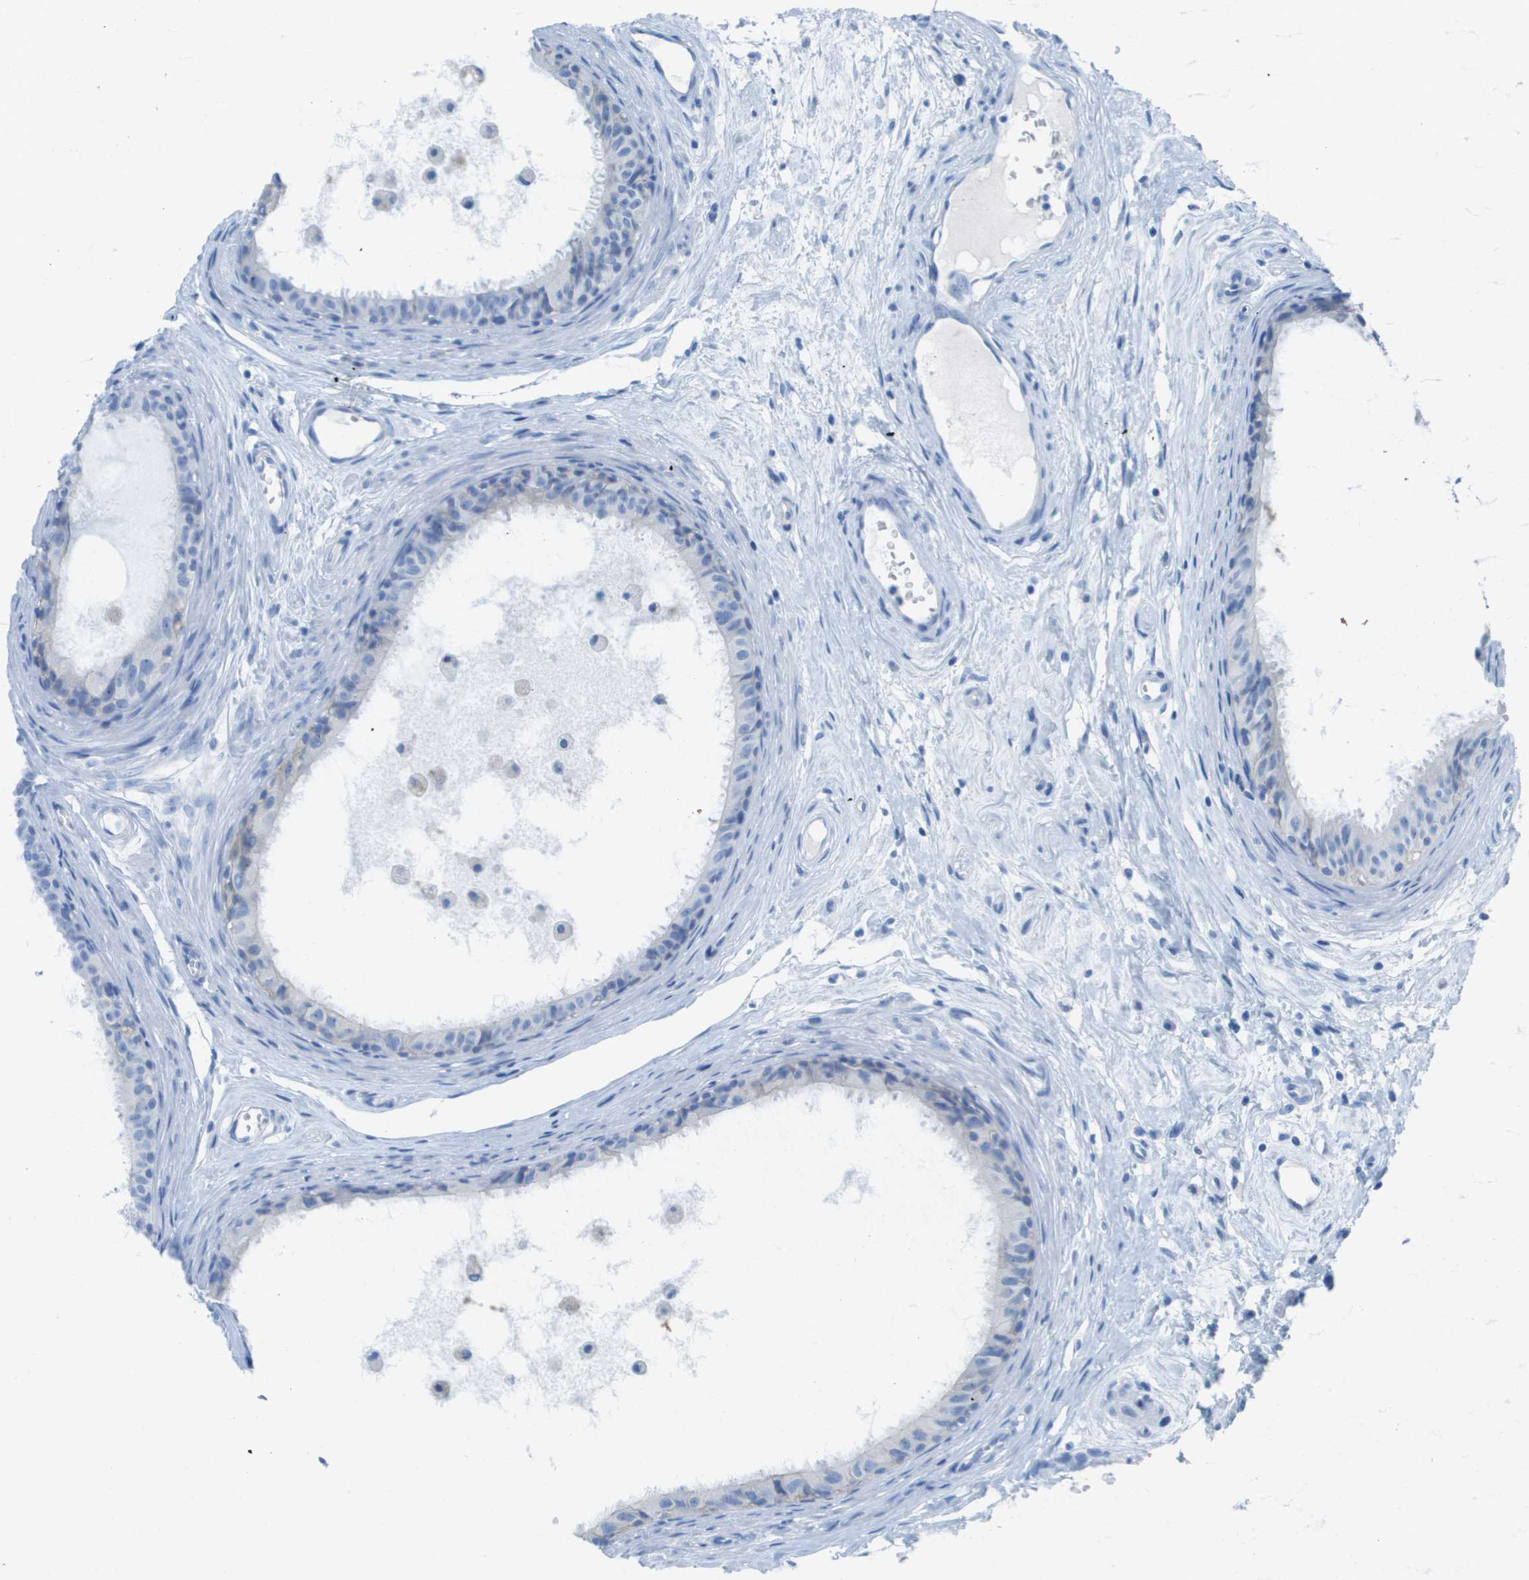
{"staining": {"intensity": "weak", "quantity": "25%-75%", "location": "cytoplasmic/membranous"}, "tissue": "epididymis", "cell_type": "Glandular cells", "image_type": "normal", "snomed": [{"axis": "morphology", "description": "Normal tissue, NOS"}, {"axis": "morphology", "description": "Inflammation, NOS"}, {"axis": "topography", "description": "Epididymis"}], "caption": "Epididymis stained with immunohistochemistry demonstrates weak cytoplasmic/membranous staining in approximately 25%-75% of glandular cells.", "gene": "CD46", "patient": {"sex": "male", "age": 85}}